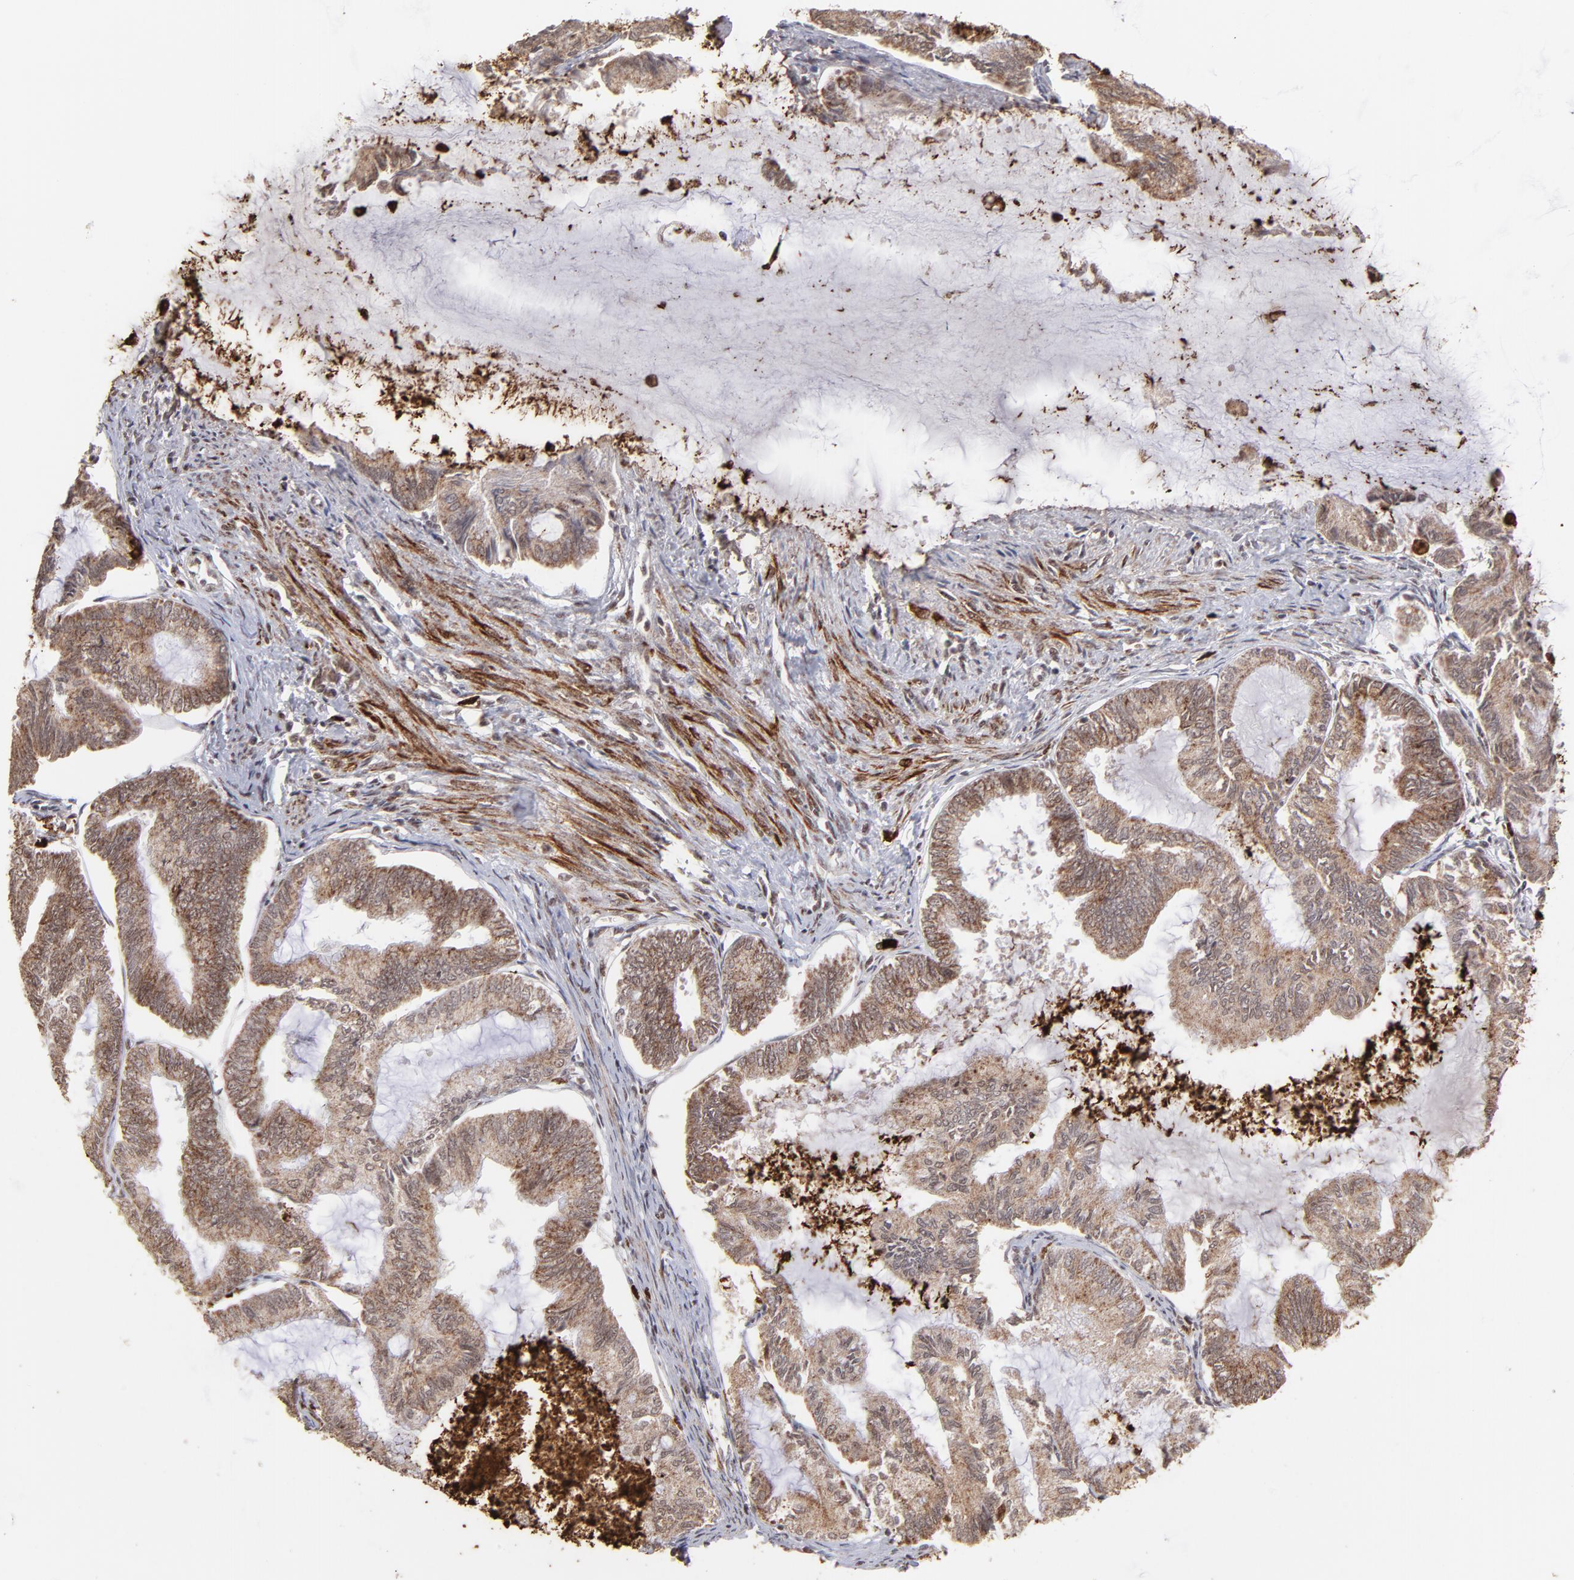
{"staining": {"intensity": "moderate", "quantity": ">75%", "location": "cytoplasmic/membranous"}, "tissue": "endometrial cancer", "cell_type": "Tumor cells", "image_type": "cancer", "snomed": [{"axis": "morphology", "description": "Adenocarcinoma, NOS"}, {"axis": "topography", "description": "Endometrium"}], "caption": "Immunohistochemistry (IHC) photomicrograph of human adenocarcinoma (endometrial) stained for a protein (brown), which demonstrates medium levels of moderate cytoplasmic/membranous expression in about >75% of tumor cells.", "gene": "ZFX", "patient": {"sex": "female", "age": 86}}